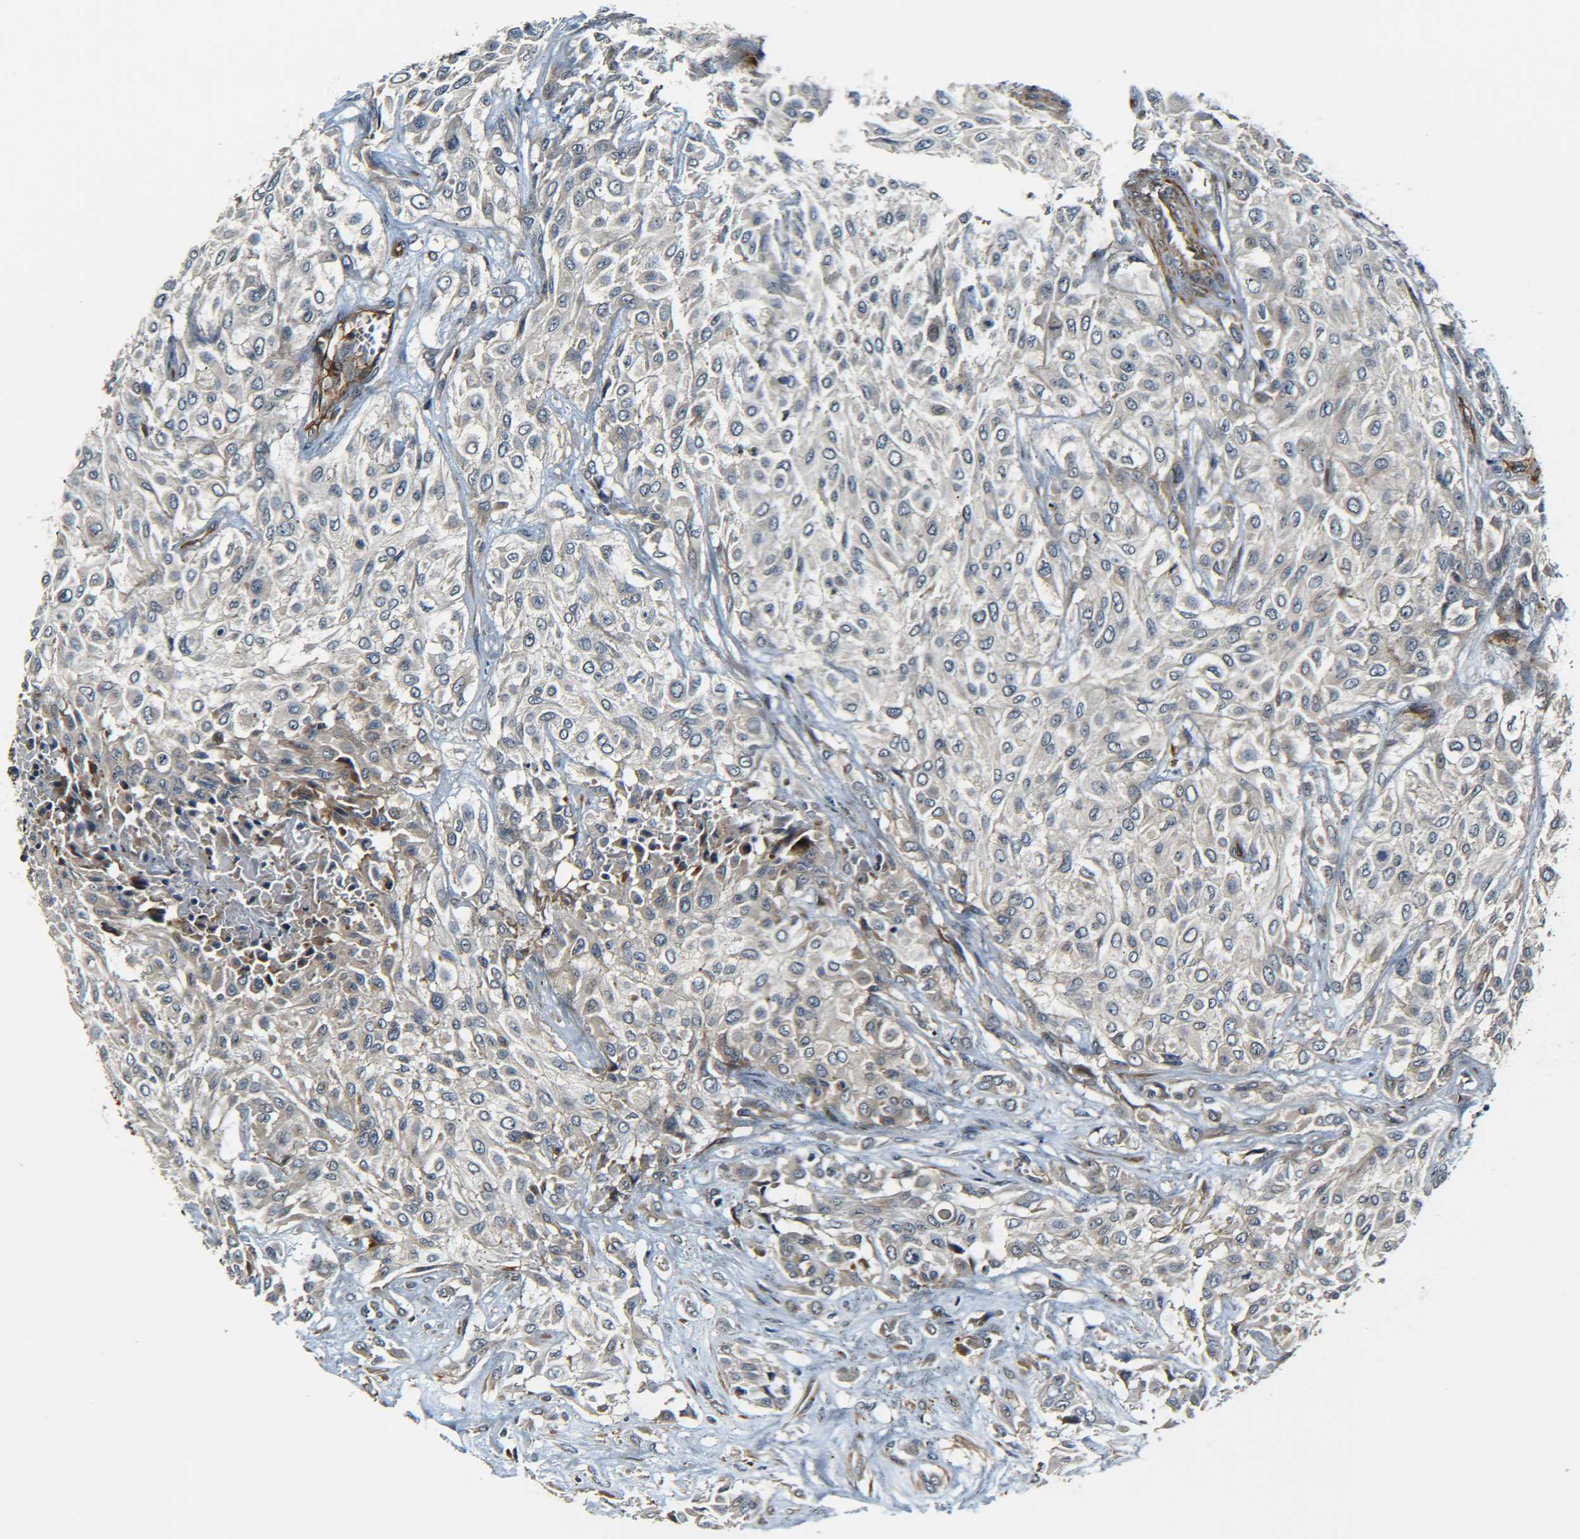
{"staining": {"intensity": "negative", "quantity": "none", "location": "none"}, "tissue": "urothelial cancer", "cell_type": "Tumor cells", "image_type": "cancer", "snomed": [{"axis": "morphology", "description": "Urothelial carcinoma, High grade"}, {"axis": "topography", "description": "Urinary bladder"}], "caption": "This is a histopathology image of immunohistochemistry (IHC) staining of urothelial cancer, which shows no staining in tumor cells. Brightfield microscopy of immunohistochemistry stained with DAB (brown) and hematoxylin (blue), captured at high magnification.", "gene": "MEIS1", "patient": {"sex": "male", "age": 57}}